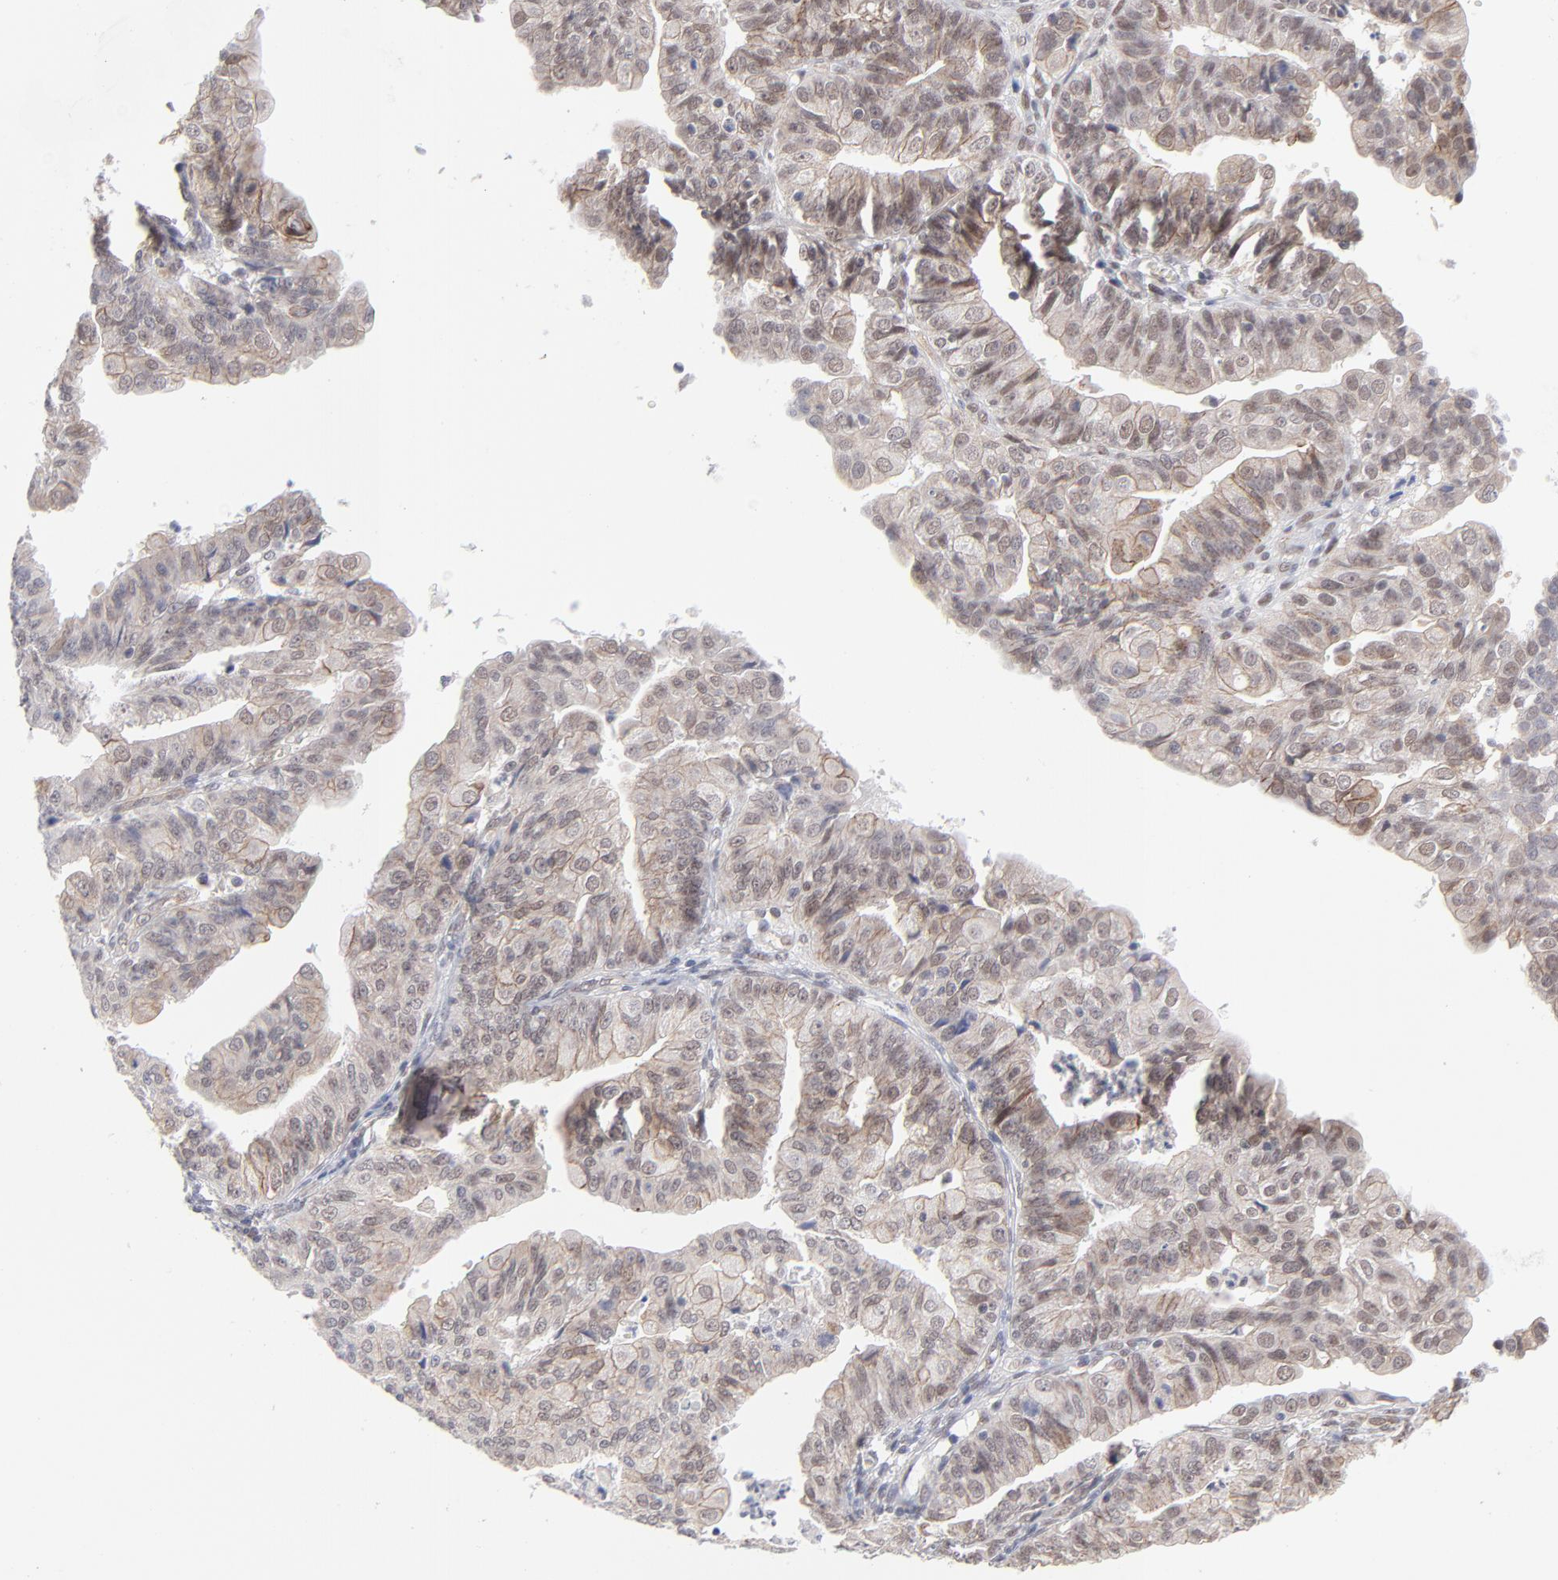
{"staining": {"intensity": "moderate", "quantity": "25%-75%", "location": "cytoplasmic/membranous,nuclear"}, "tissue": "endometrial cancer", "cell_type": "Tumor cells", "image_type": "cancer", "snomed": [{"axis": "morphology", "description": "Adenocarcinoma, NOS"}, {"axis": "topography", "description": "Endometrium"}], "caption": "This micrograph exhibits immunohistochemistry staining of endometrial cancer (adenocarcinoma), with medium moderate cytoplasmic/membranous and nuclear expression in approximately 25%-75% of tumor cells.", "gene": "NBN", "patient": {"sex": "female", "age": 56}}